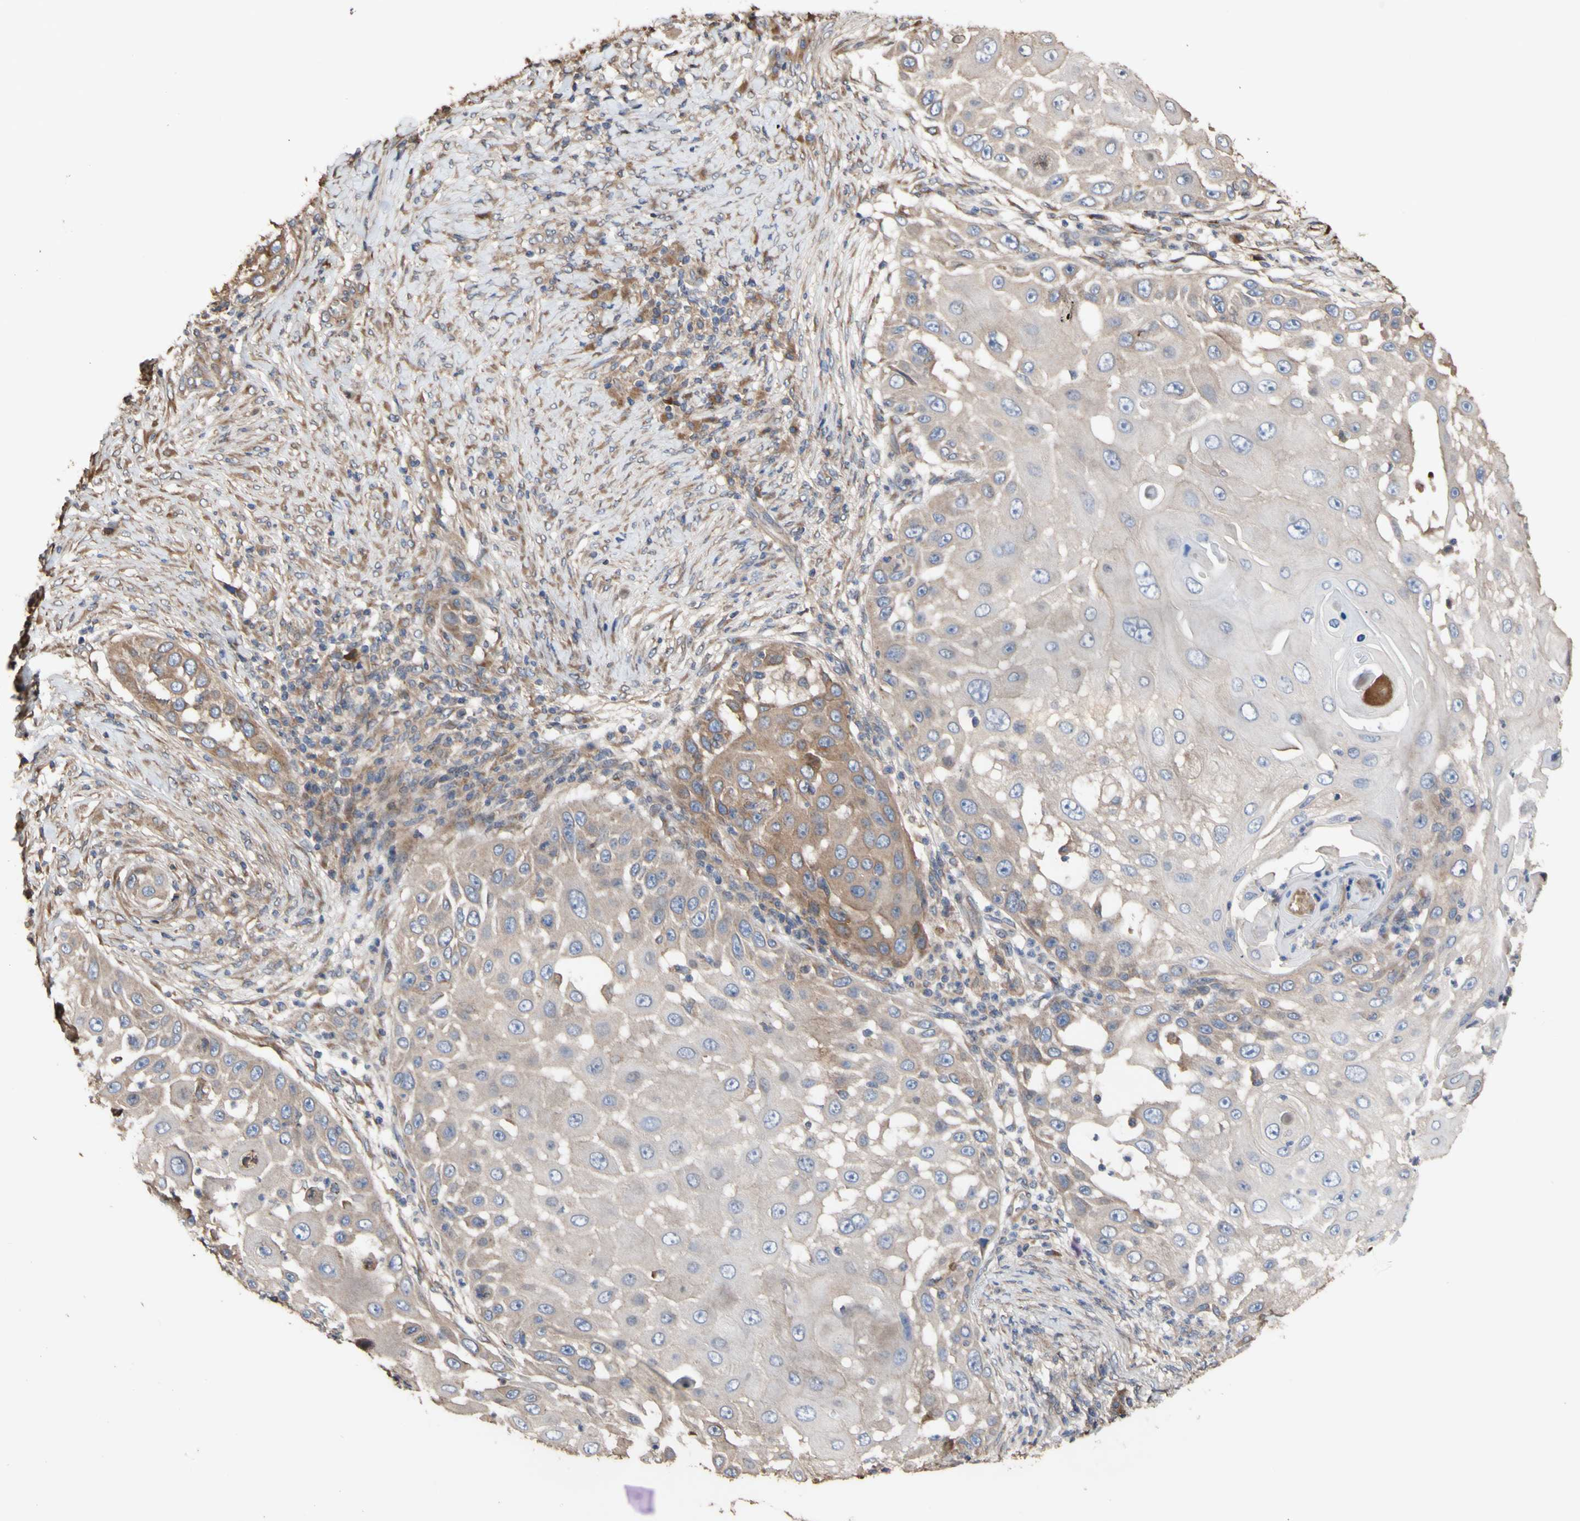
{"staining": {"intensity": "weak", "quantity": ">75%", "location": "cytoplasmic/membranous"}, "tissue": "skin cancer", "cell_type": "Tumor cells", "image_type": "cancer", "snomed": [{"axis": "morphology", "description": "Squamous cell carcinoma, NOS"}, {"axis": "topography", "description": "Skin"}], "caption": "The photomicrograph exhibits staining of squamous cell carcinoma (skin), revealing weak cytoplasmic/membranous protein expression (brown color) within tumor cells. Nuclei are stained in blue.", "gene": "NECTIN3", "patient": {"sex": "female", "age": 44}}